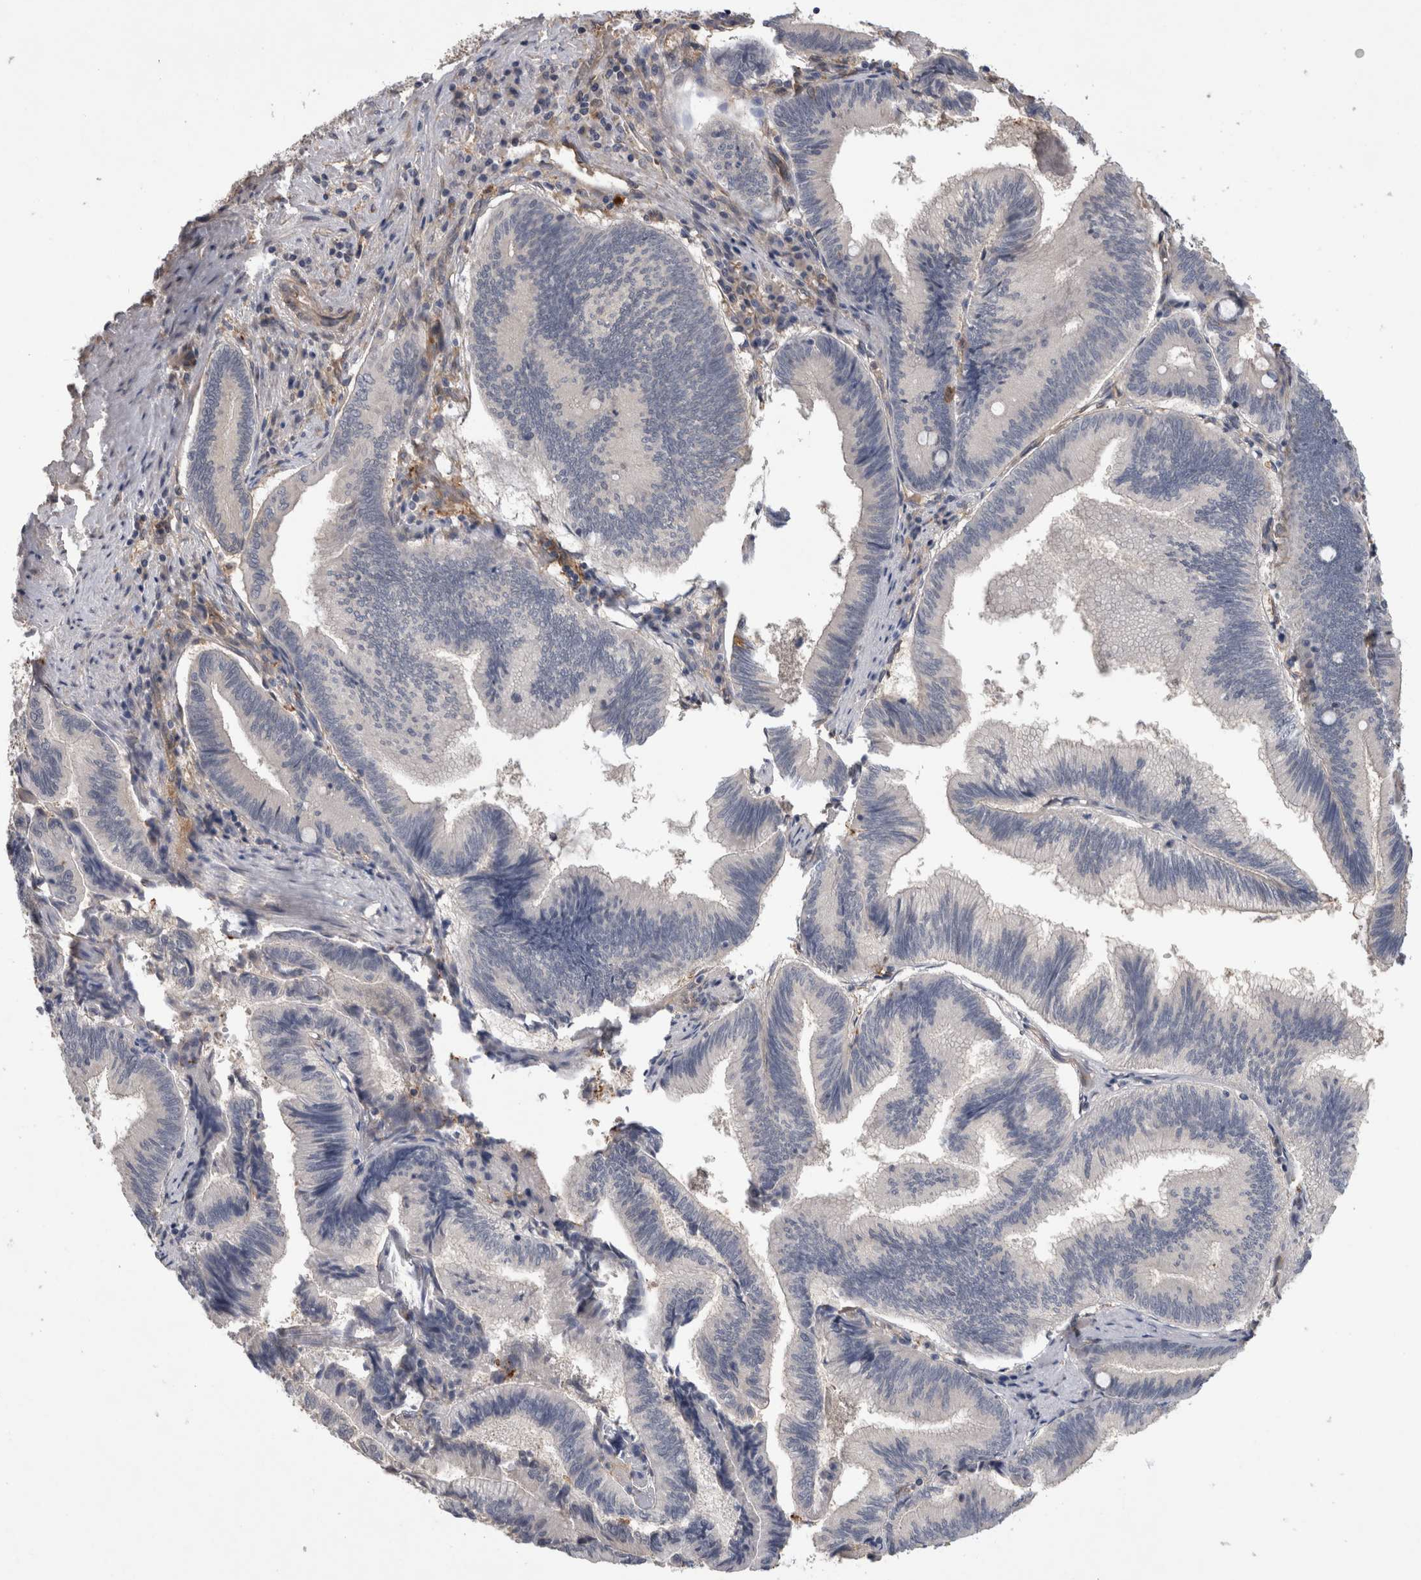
{"staining": {"intensity": "negative", "quantity": "none", "location": "none"}, "tissue": "pancreatic cancer", "cell_type": "Tumor cells", "image_type": "cancer", "snomed": [{"axis": "morphology", "description": "Adenocarcinoma, NOS"}, {"axis": "topography", "description": "Pancreas"}], "caption": "Tumor cells are negative for brown protein staining in adenocarcinoma (pancreatic).", "gene": "ANKFY1", "patient": {"sex": "male", "age": 82}}